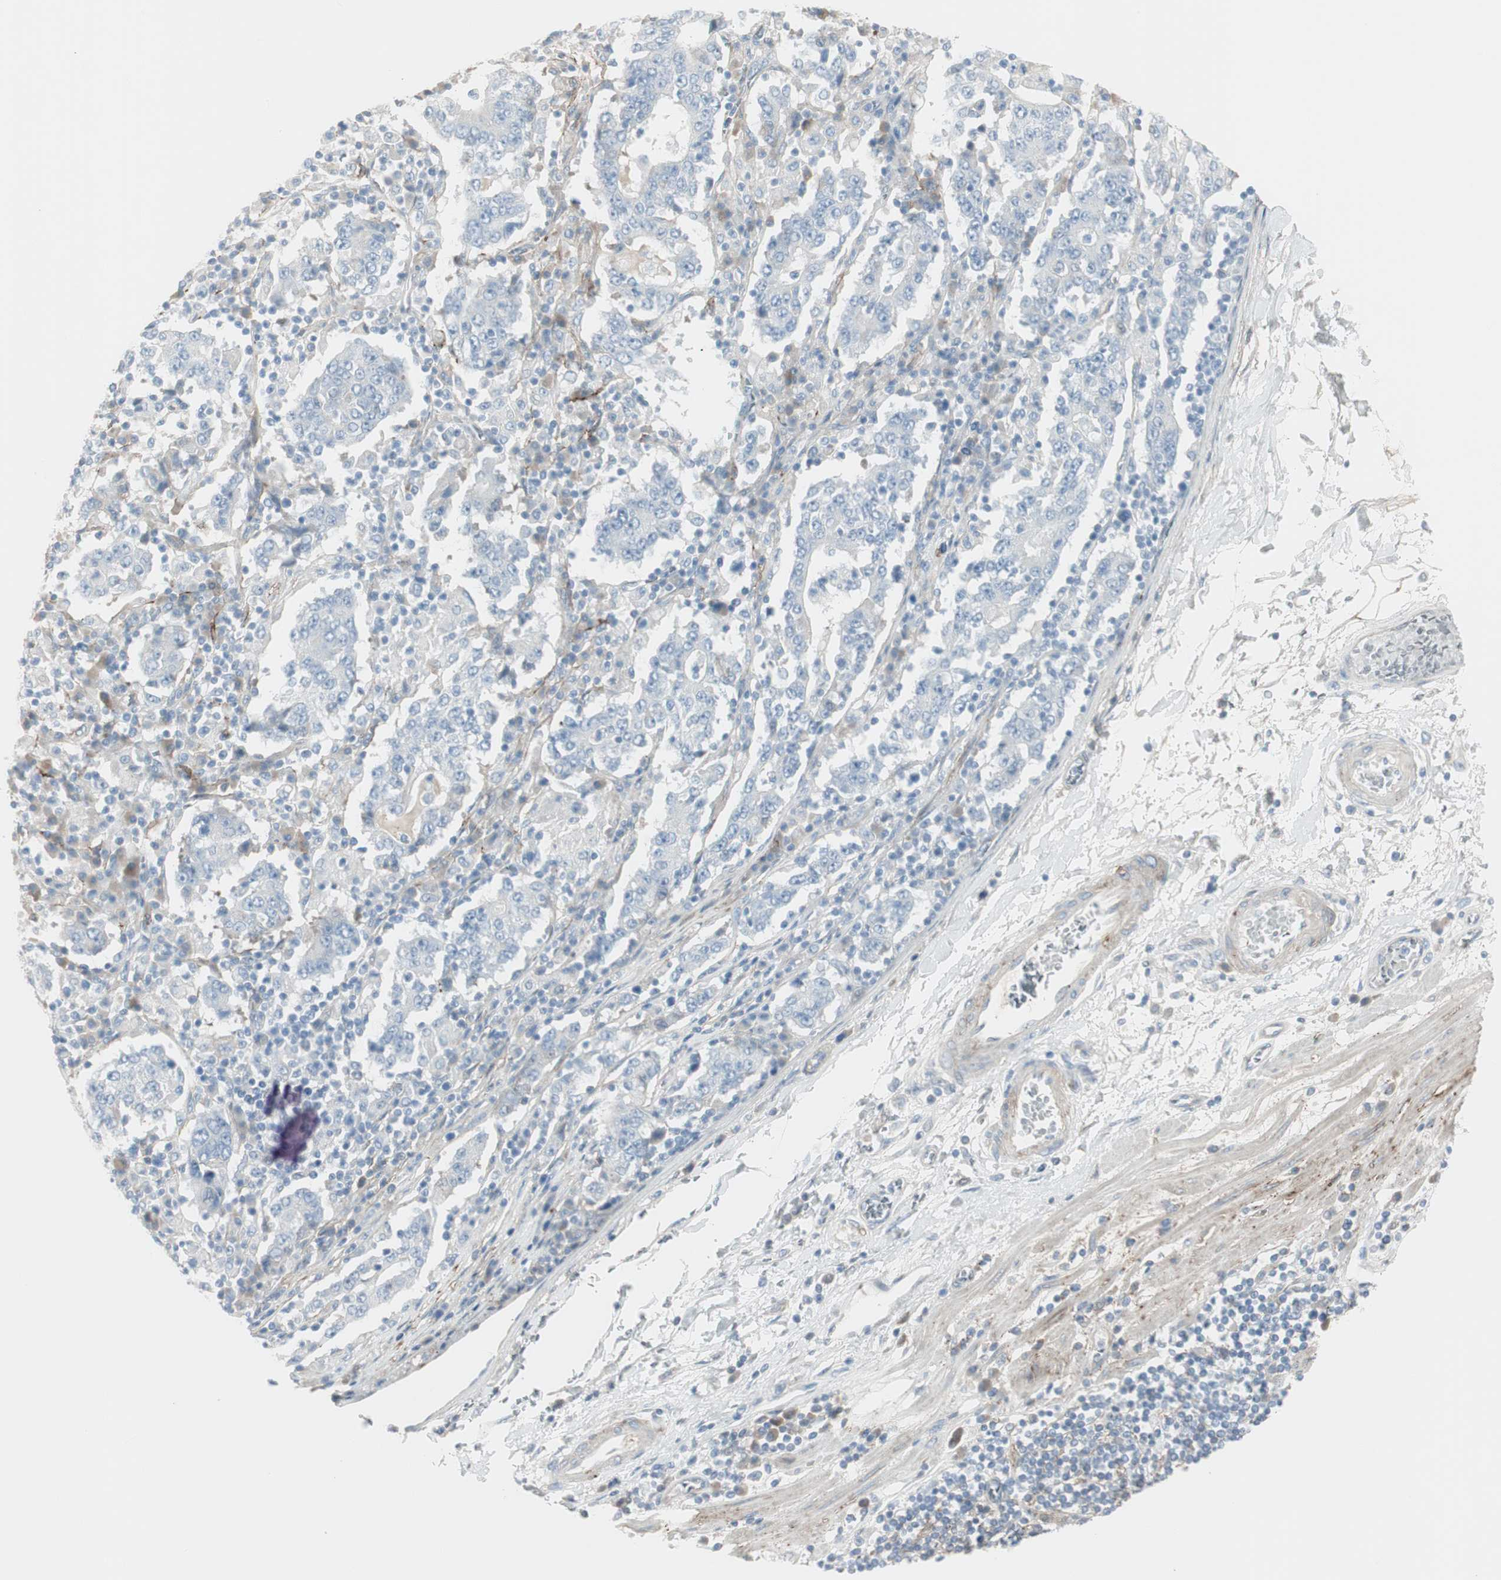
{"staining": {"intensity": "negative", "quantity": "none", "location": "none"}, "tissue": "stomach cancer", "cell_type": "Tumor cells", "image_type": "cancer", "snomed": [{"axis": "morphology", "description": "Normal tissue, NOS"}, {"axis": "morphology", "description": "Adenocarcinoma, NOS"}, {"axis": "topography", "description": "Stomach, upper"}, {"axis": "topography", "description": "Stomach"}], "caption": "A micrograph of human adenocarcinoma (stomach) is negative for staining in tumor cells.", "gene": "CACNA2D1", "patient": {"sex": "male", "age": 59}}